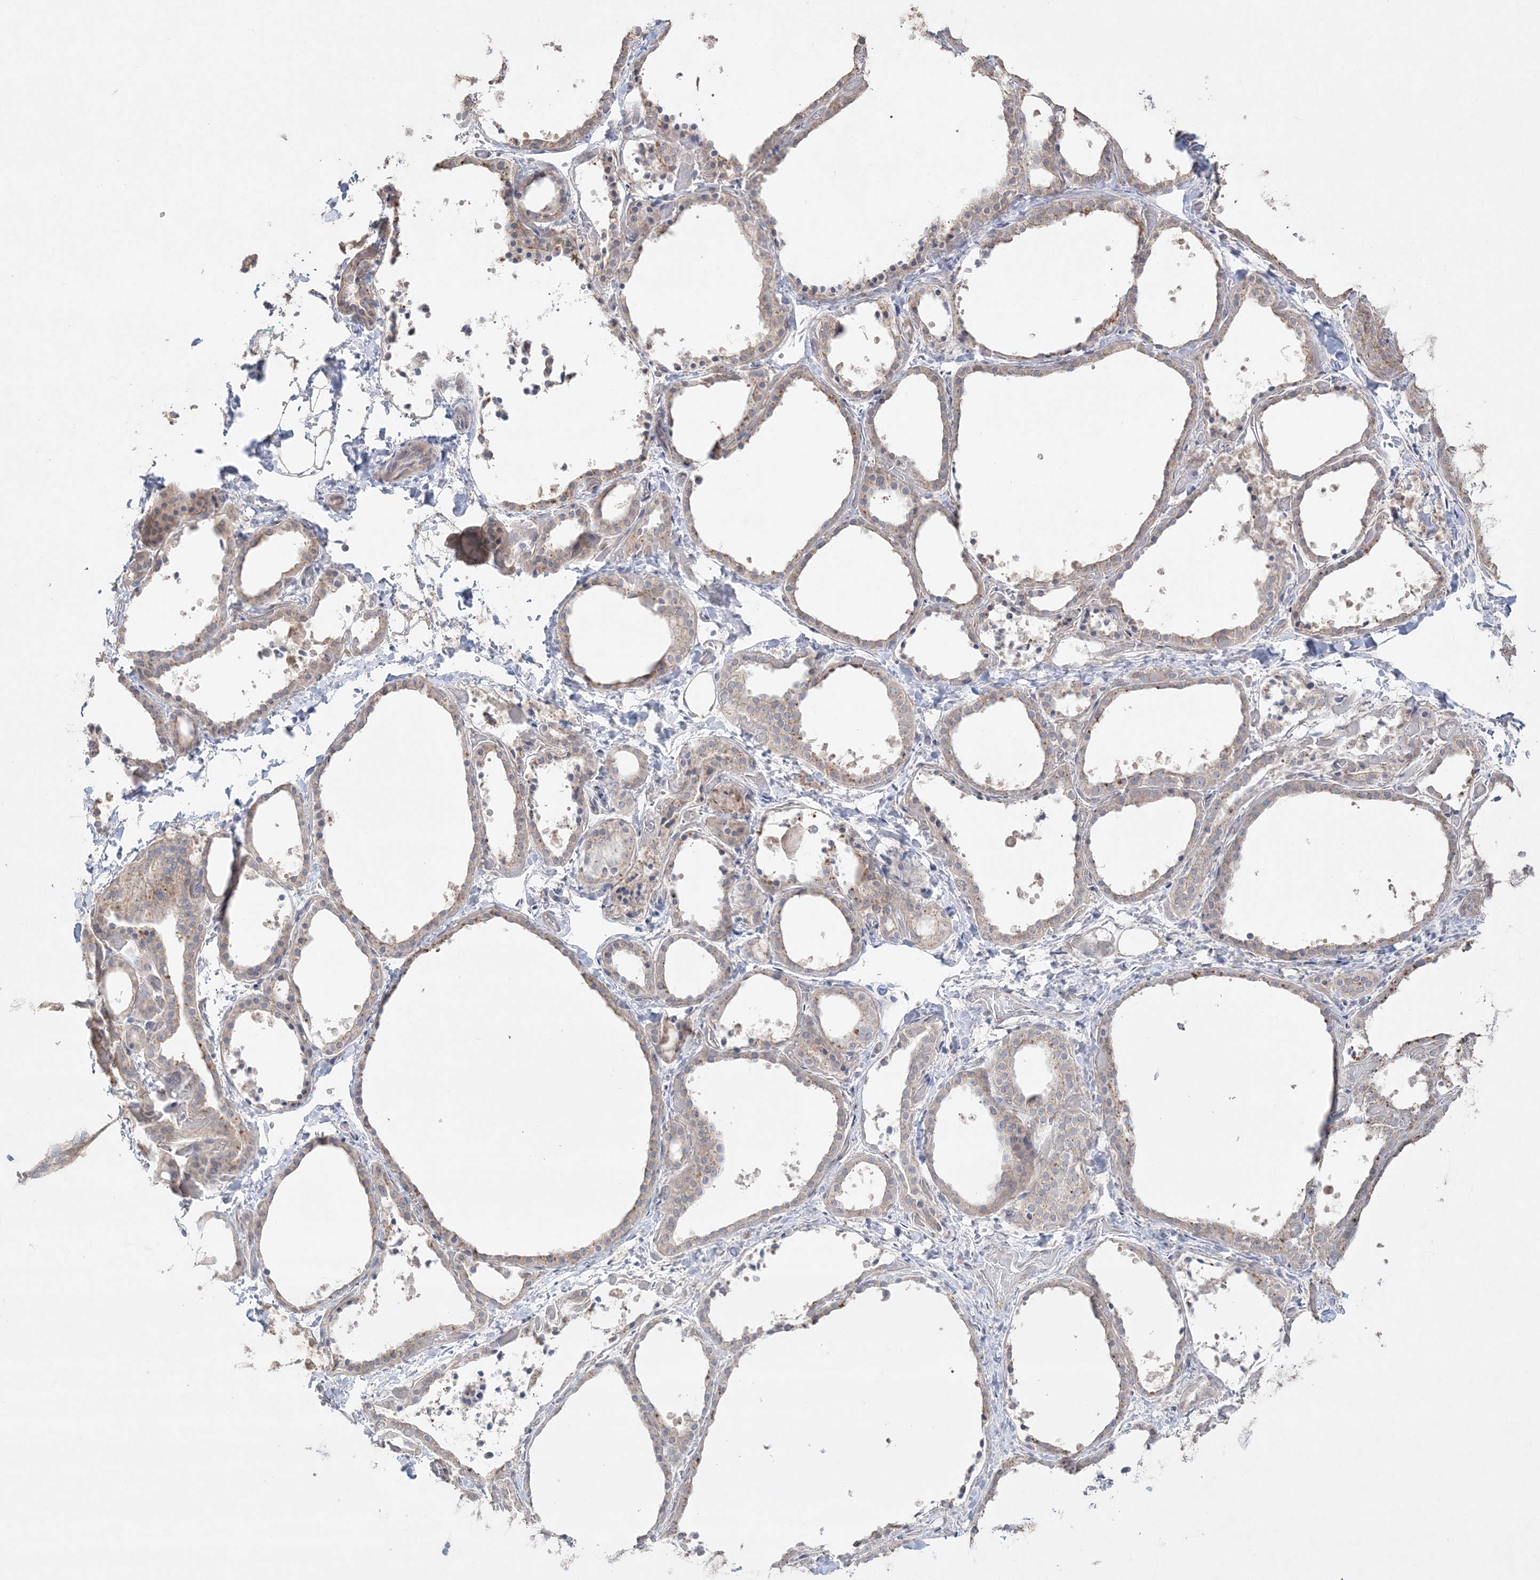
{"staining": {"intensity": "weak", "quantity": "25%-75%", "location": "cytoplasmic/membranous"}, "tissue": "thyroid gland", "cell_type": "Glandular cells", "image_type": "normal", "snomed": [{"axis": "morphology", "description": "Normal tissue, NOS"}, {"axis": "topography", "description": "Thyroid gland"}], "caption": "Immunohistochemistry photomicrograph of unremarkable thyroid gland: thyroid gland stained using immunohistochemistry demonstrates low levels of weak protein expression localized specifically in the cytoplasmic/membranous of glandular cells, appearing as a cytoplasmic/membranous brown color.", "gene": "SH3BP4", "patient": {"sex": "female", "age": 44}}